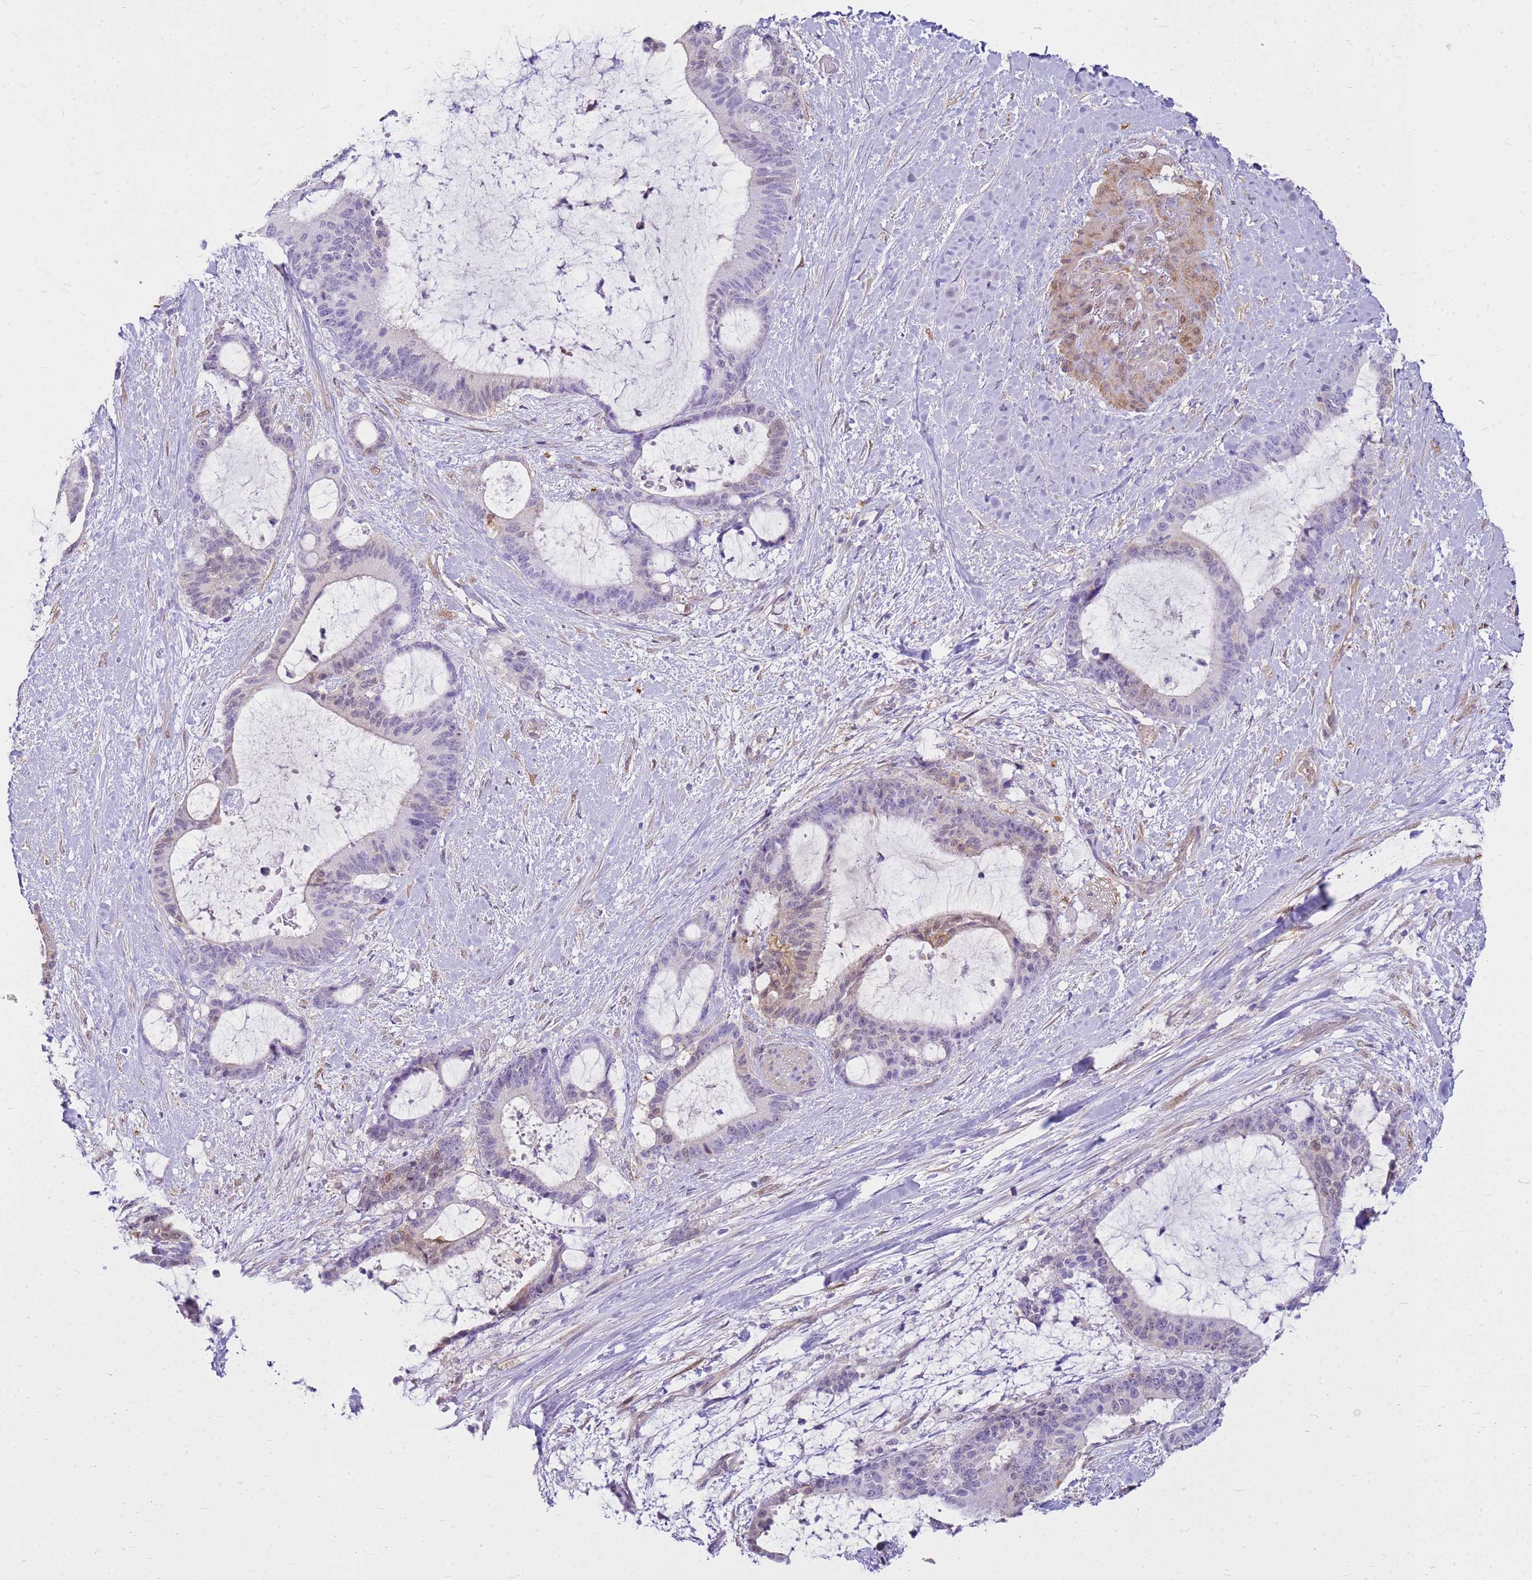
{"staining": {"intensity": "weak", "quantity": "<25%", "location": "cytoplasmic/membranous"}, "tissue": "liver cancer", "cell_type": "Tumor cells", "image_type": "cancer", "snomed": [{"axis": "morphology", "description": "Normal tissue, NOS"}, {"axis": "morphology", "description": "Cholangiocarcinoma"}, {"axis": "topography", "description": "Liver"}, {"axis": "topography", "description": "Peripheral nerve tissue"}], "caption": "Immunohistochemical staining of liver cholangiocarcinoma reveals no significant positivity in tumor cells. The staining is performed using DAB (3,3'-diaminobenzidine) brown chromogen with nuclei counter-stained in using hematoxylin.", "gene": "HSPB1", "patient": {"sex": "female", "age": 73}}